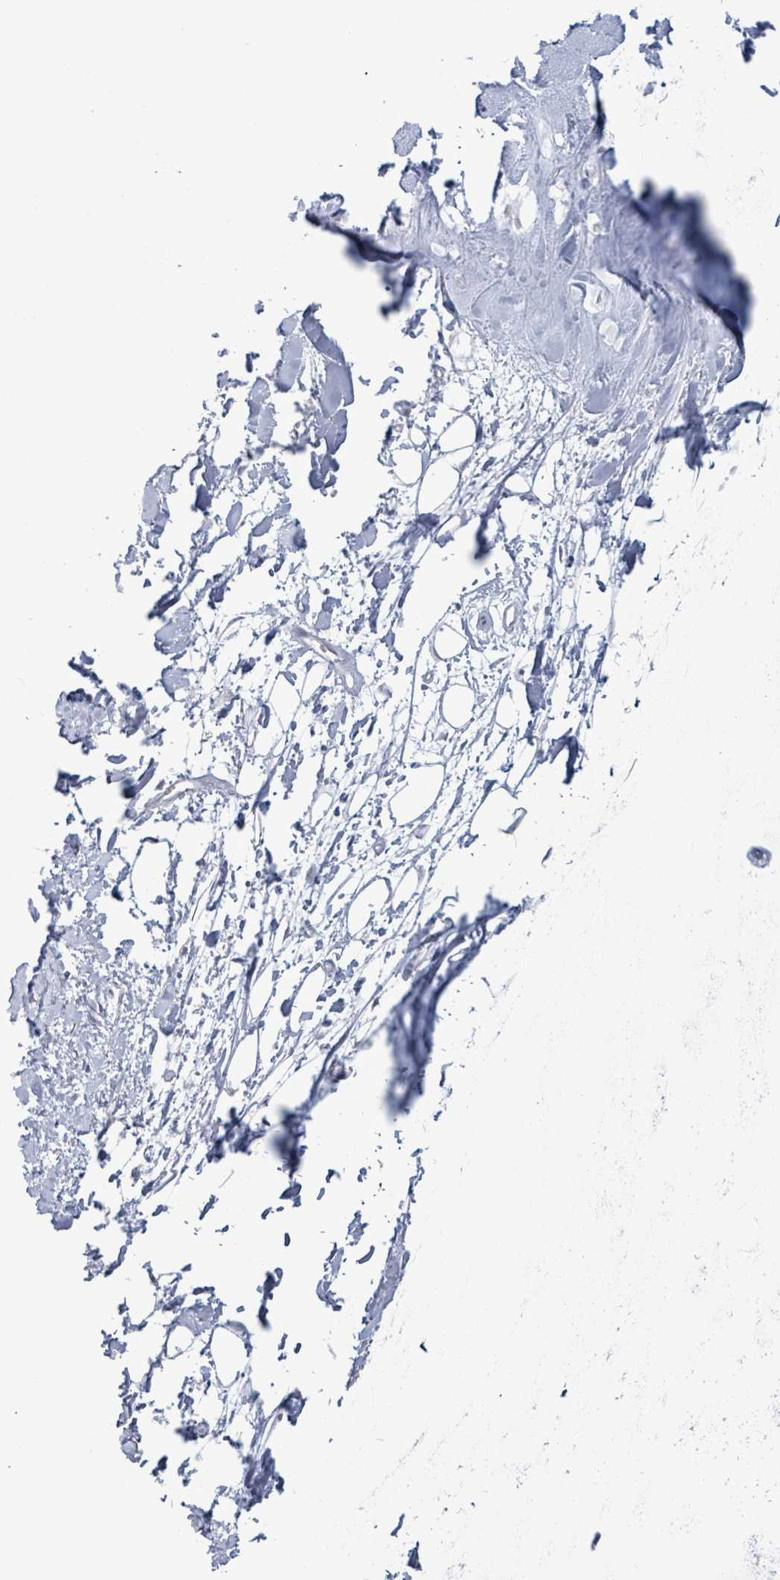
{"staining": {"intensity": "negative", "quantity": "none", "location": "none"}, "tissue": "adipose tissue", "cell_type": "Adipocytes", "image_type": "normal", "snomed": [{"axis": "morphology", "description": "Normal tissue, NOS"}, {"axis": "topography", "description": "Cartilage tissue"}], "caption": "This is an immunohistochemistry (IHC) histopathology image of unremarkable adipose tissue. There is no staining in adipocytes.", "gene": "FNDC4", "patient": {"sex": "male", "age": 57}}